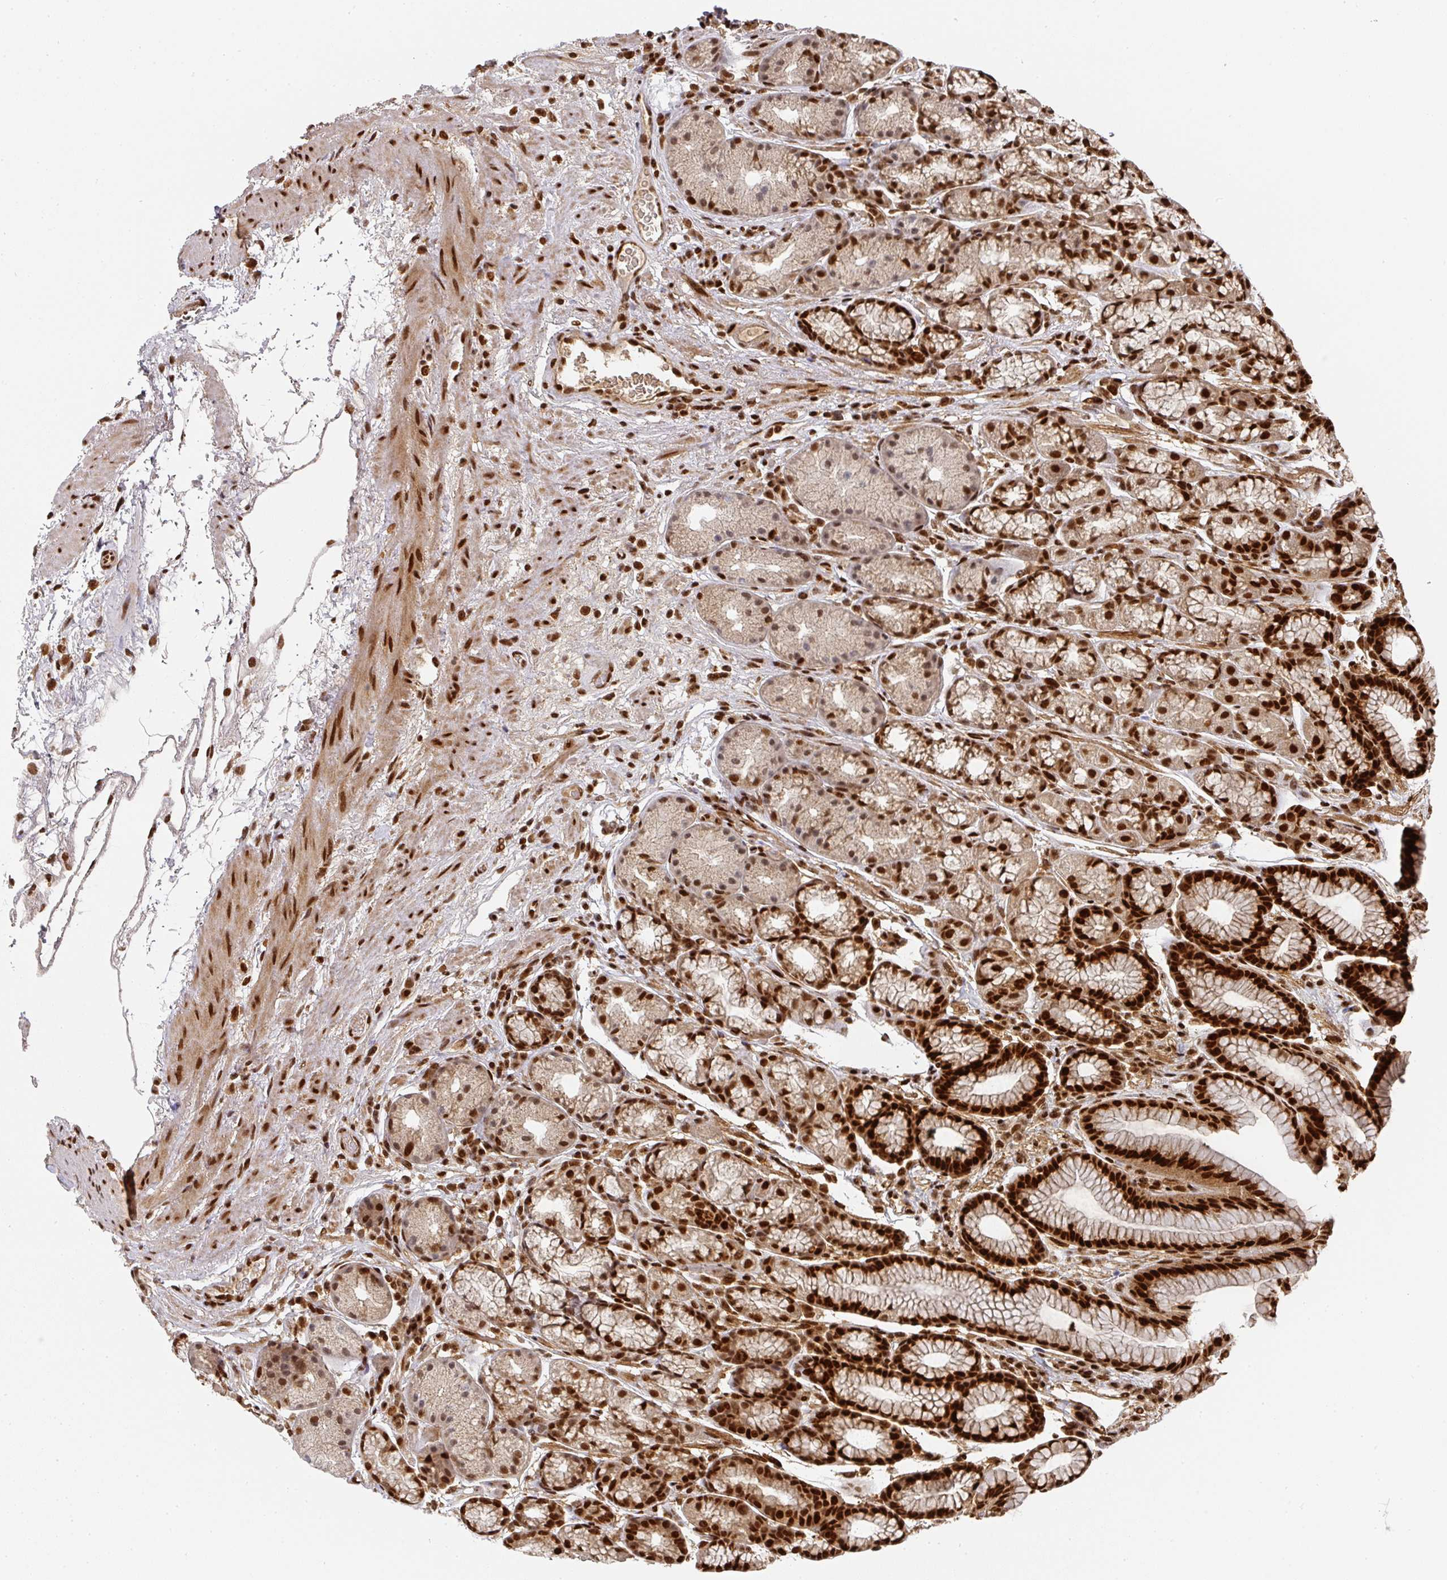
{"staining": {"intensity": "strong", "quantity": "25%-75%", "location": "nuclear"}, "tissue": "stomach", "cell_type": "Glandular cells", "image_type": "normal", "snomed": [{"axis": "morphology", "description": "Normal tissue, NOS"}, {"axis": "topography", "description": "Stomach, lower"}], "caption": "High-power microscopy captured an IHC image of benign stomach, revealing strong nuclear positivity in approximately 25%-75% of glandular cells. The staining was performed using DAB, with brown indicating positive protein expression. Nuclei are stained blue with hematoxylin.", "gene": "DIDO1", "patient": {"sex": "male", "age": 67}}